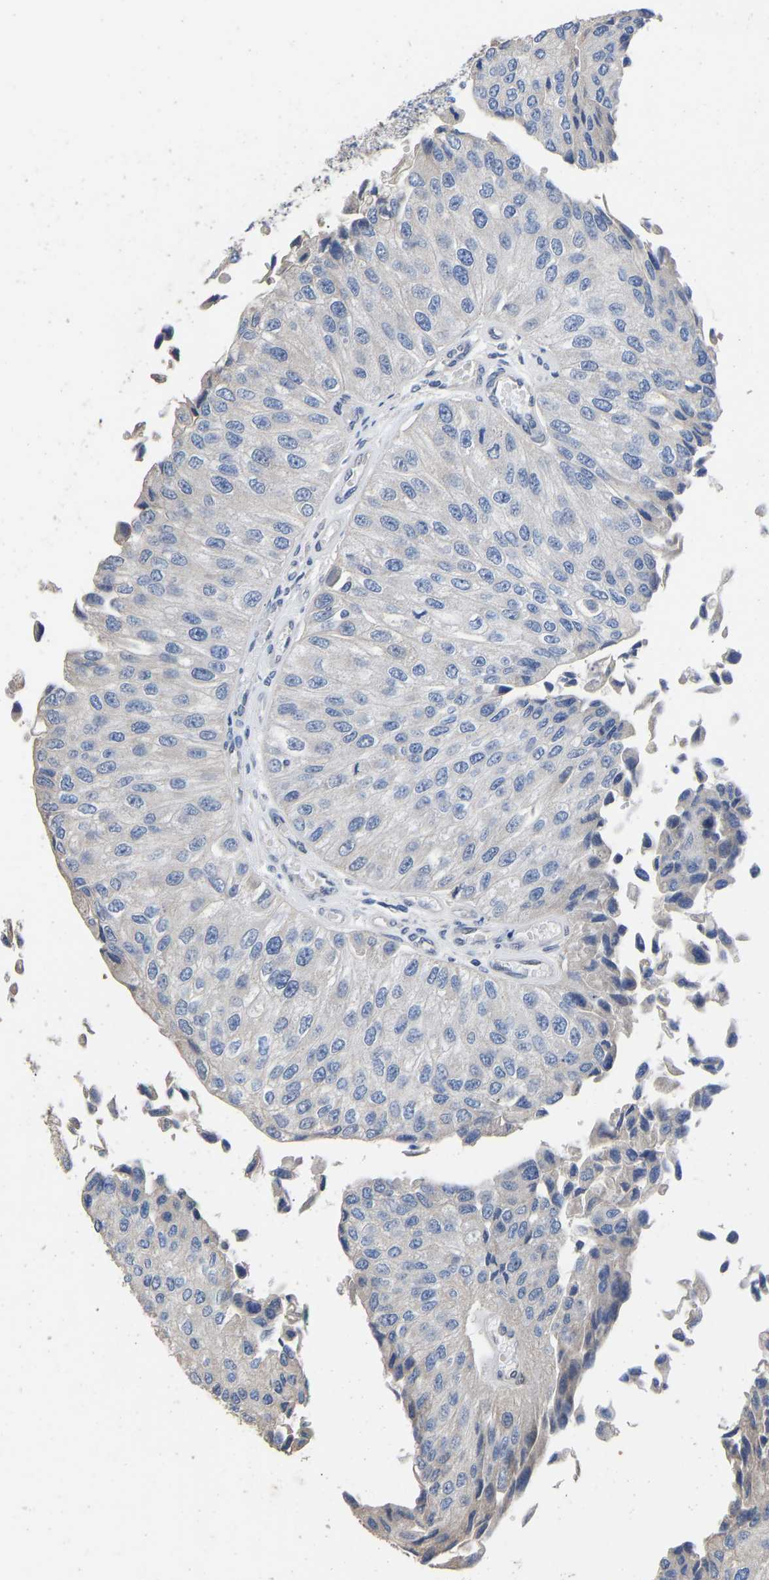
{"staining": {"intensity": "negative", "quantity": "none", "location": "none"}, "tissue": "urothelial cancer", "cell_type": "Tumor cells", "image_type": "cancer", "snomed": [{"axis": "morphology", "description": "Urothelial carcinoma, High grade"}, {"axis": "topography", "description": "Kidney"}, {"axis": "topography", "description": "Urinary bladder"}], "caption": "This is a histopathology image of IHC staining of urothelial cancer, which shows no expression in tumor cells.", "gene": "QKI", "patient": {"sex": "male", "age": 77}}